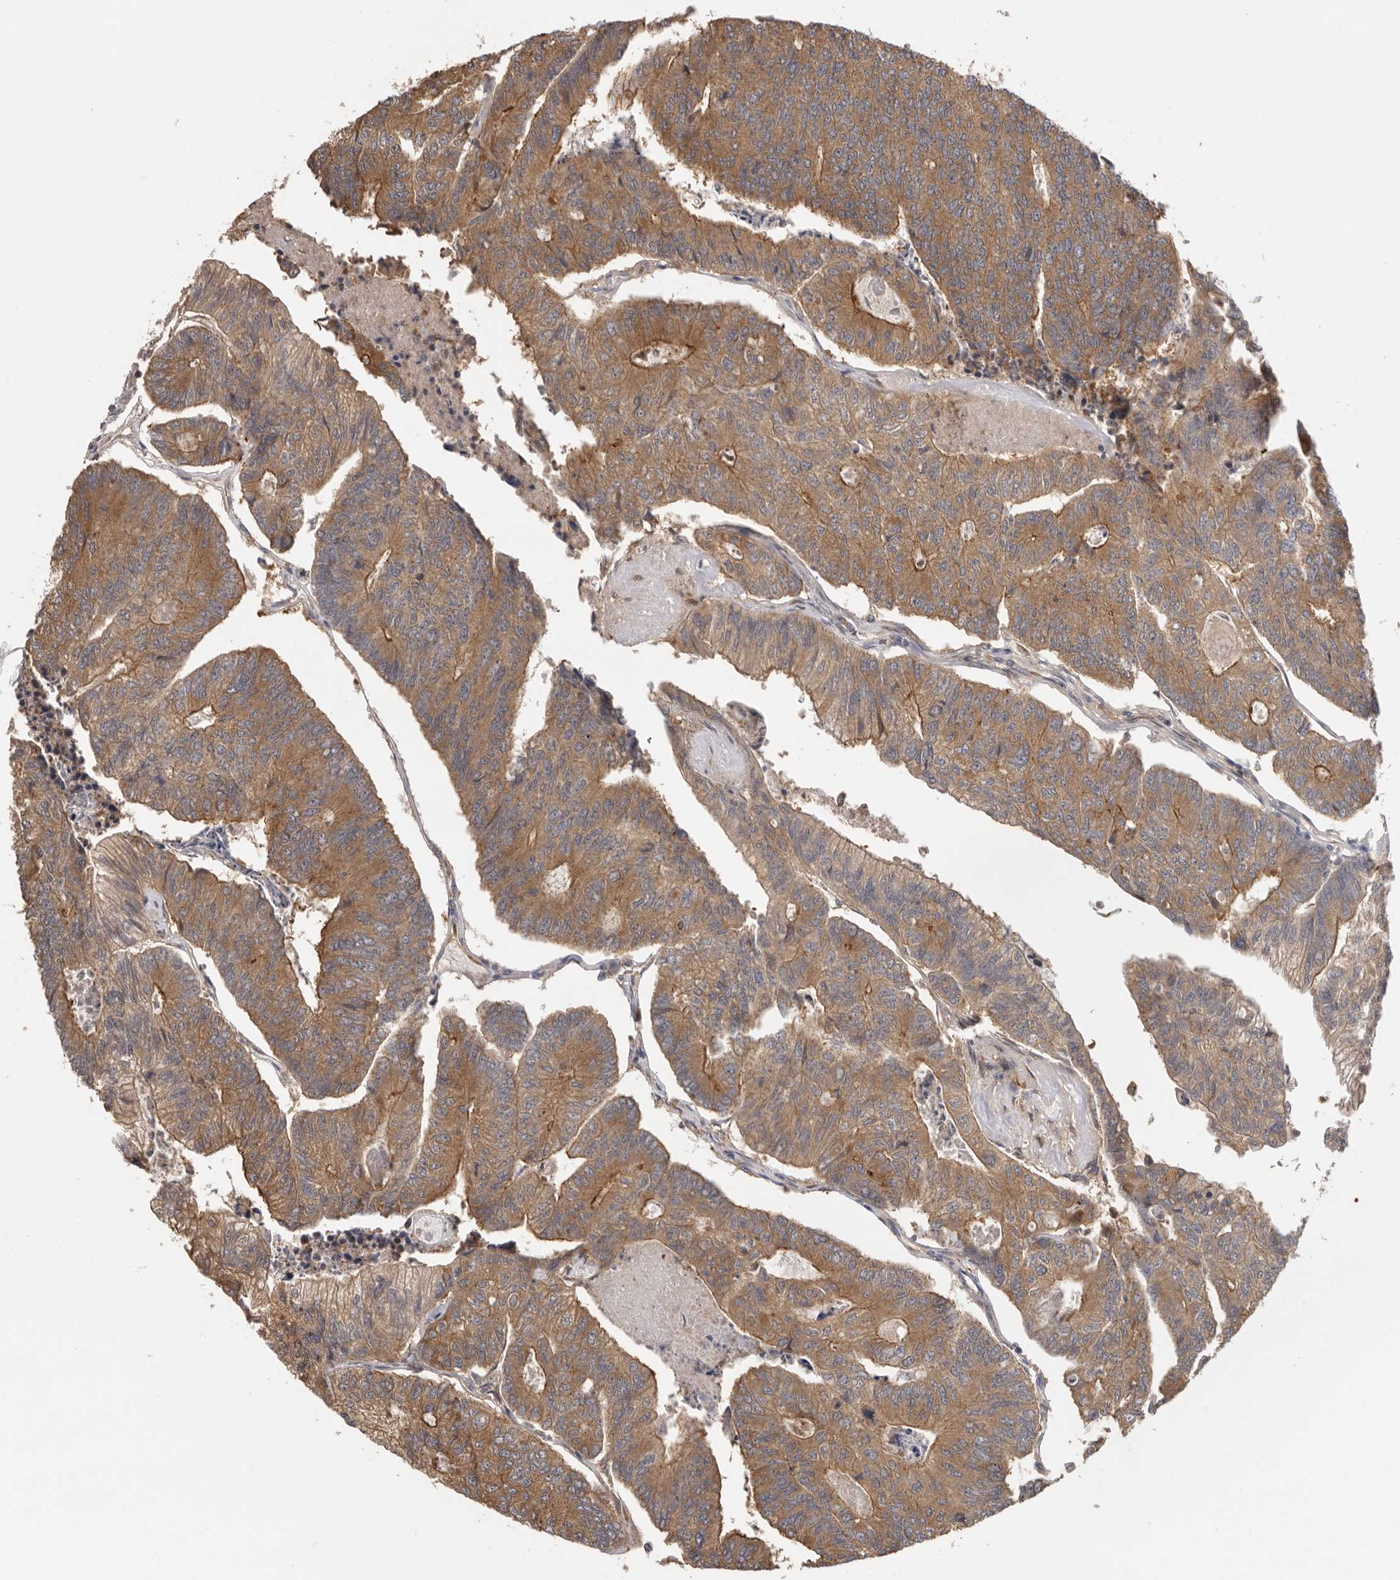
{"staining": {"intensity": "moderate", "quantity": ">75%", "location": "cytoplasmic/membranous"}, "tissue": "colorectal cancer", "cell_type": "Tumor cells", "image_type": "cancer", "snomed": [{"axis": "morphology", "description": "Adenocarcinoma, NOS"}, {"axis": "topography", "description": "Colon"}], "caption": "Protein expression analysis of human colorectal adenocarcinoma reveals moderate cytoplasmic/membranous positivity in about >75% of tumor cells. (Brightfield microscopy of DAB IHC at high magnification).", "gene": "PPP1R42", "patient": {"sex": "female", "age": 67}}